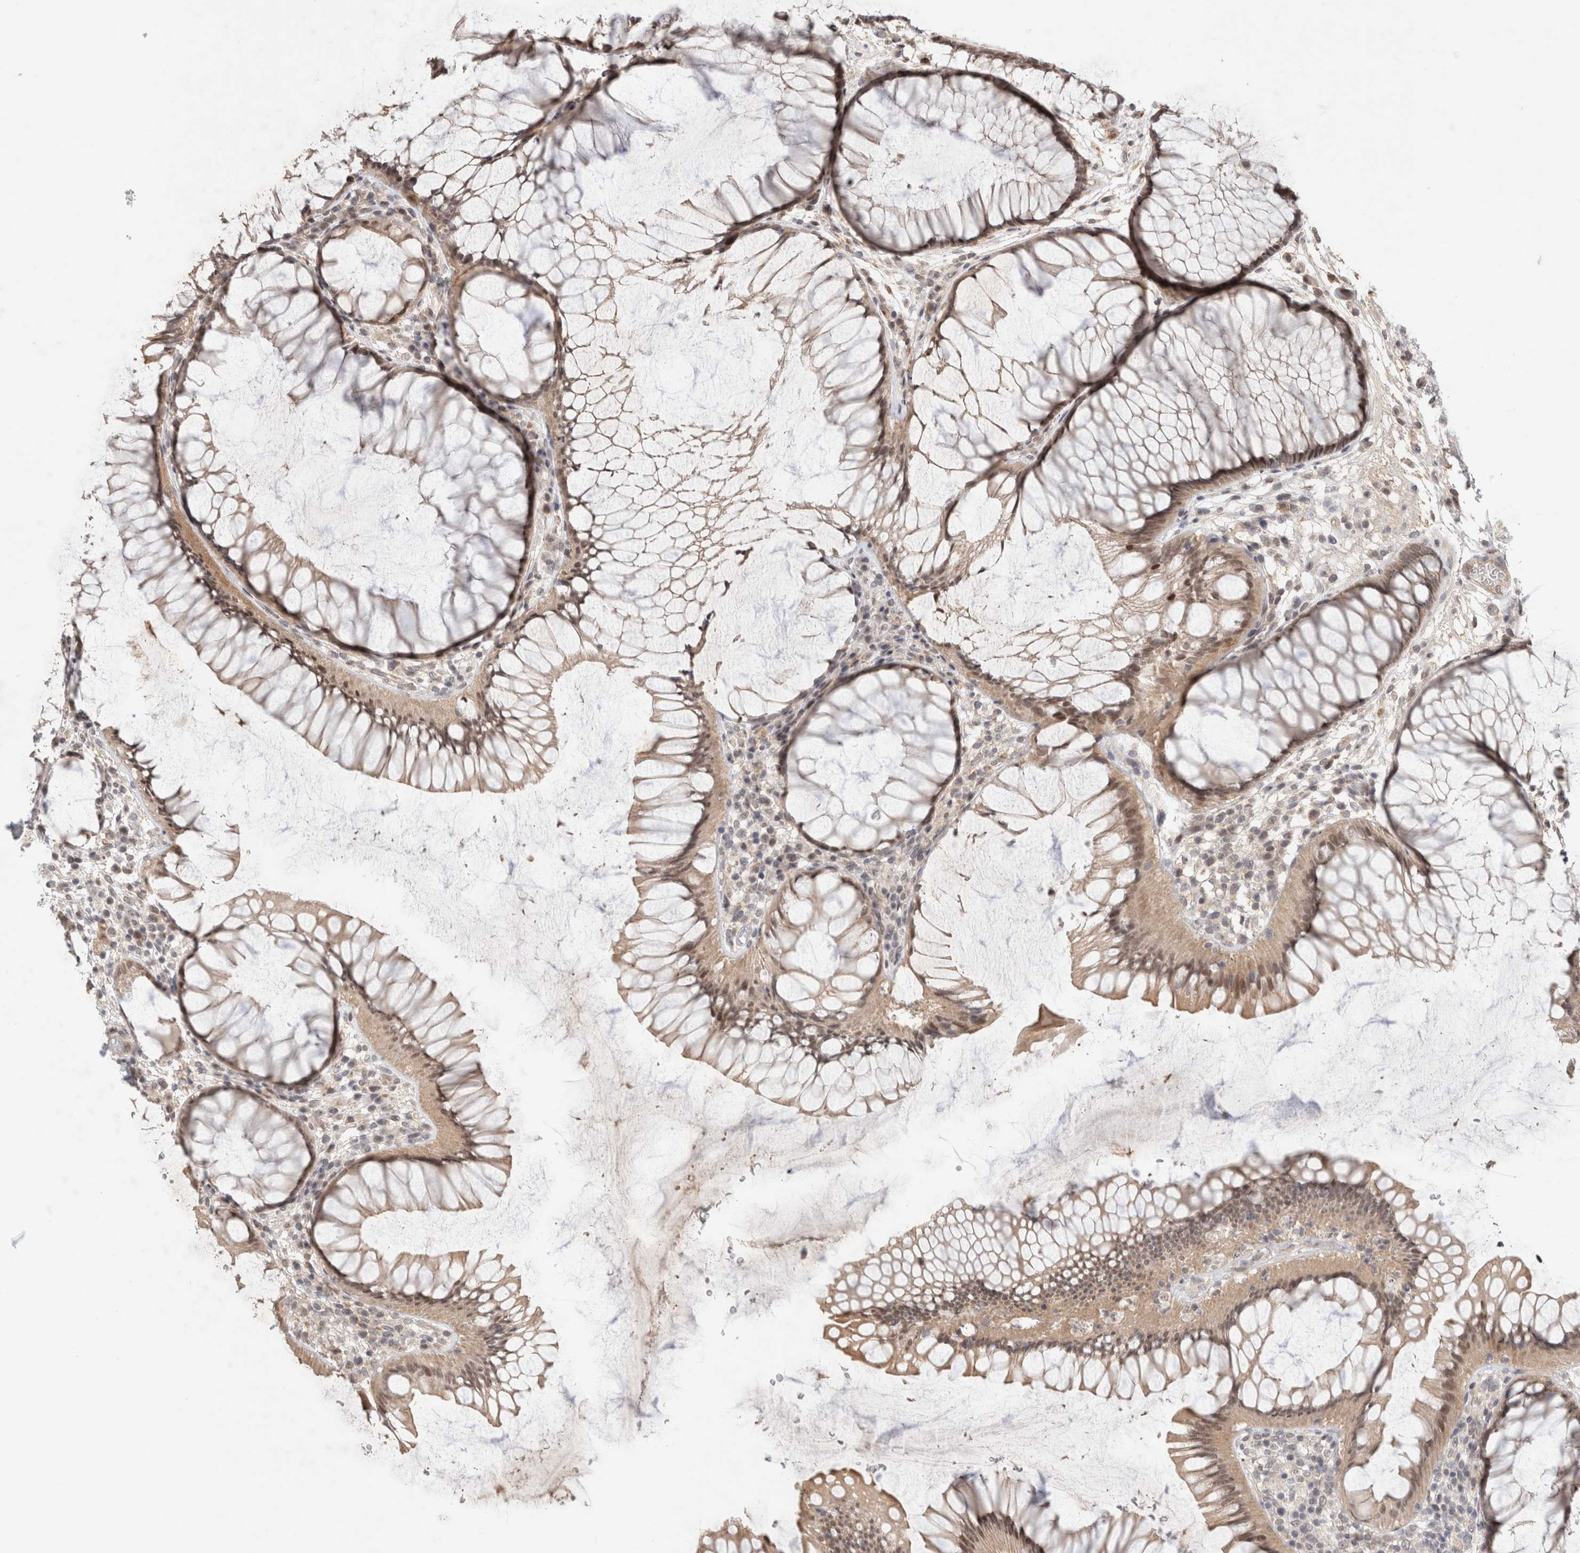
{"staining": {"intensity": "weak", "quantity": ">75%", "location": "cytoplasmic/membranous"}, "tissue": "rectum", "cell_type": "Glandular cells", "image_type": "normal", "snomed": [{"axis": "morphology", "description": "Normal tissue, NOS"}, {"axis": "topography", "description": "Rectum"}], "caption": "Immunohistochemical staining of unremarkable rectum exhibits >75% levels of weak cytoplasmic/membranous protein expression in approximately >75% of glandular cells. The staining is performed using DAB (3,3'-diaminobenzidine) brown chromogen to label protein expression. The nuclei are counter-stained blue using hematoxylin.", "gene": "SYDE2", "patient": {"sex": "male", "age": 51}}